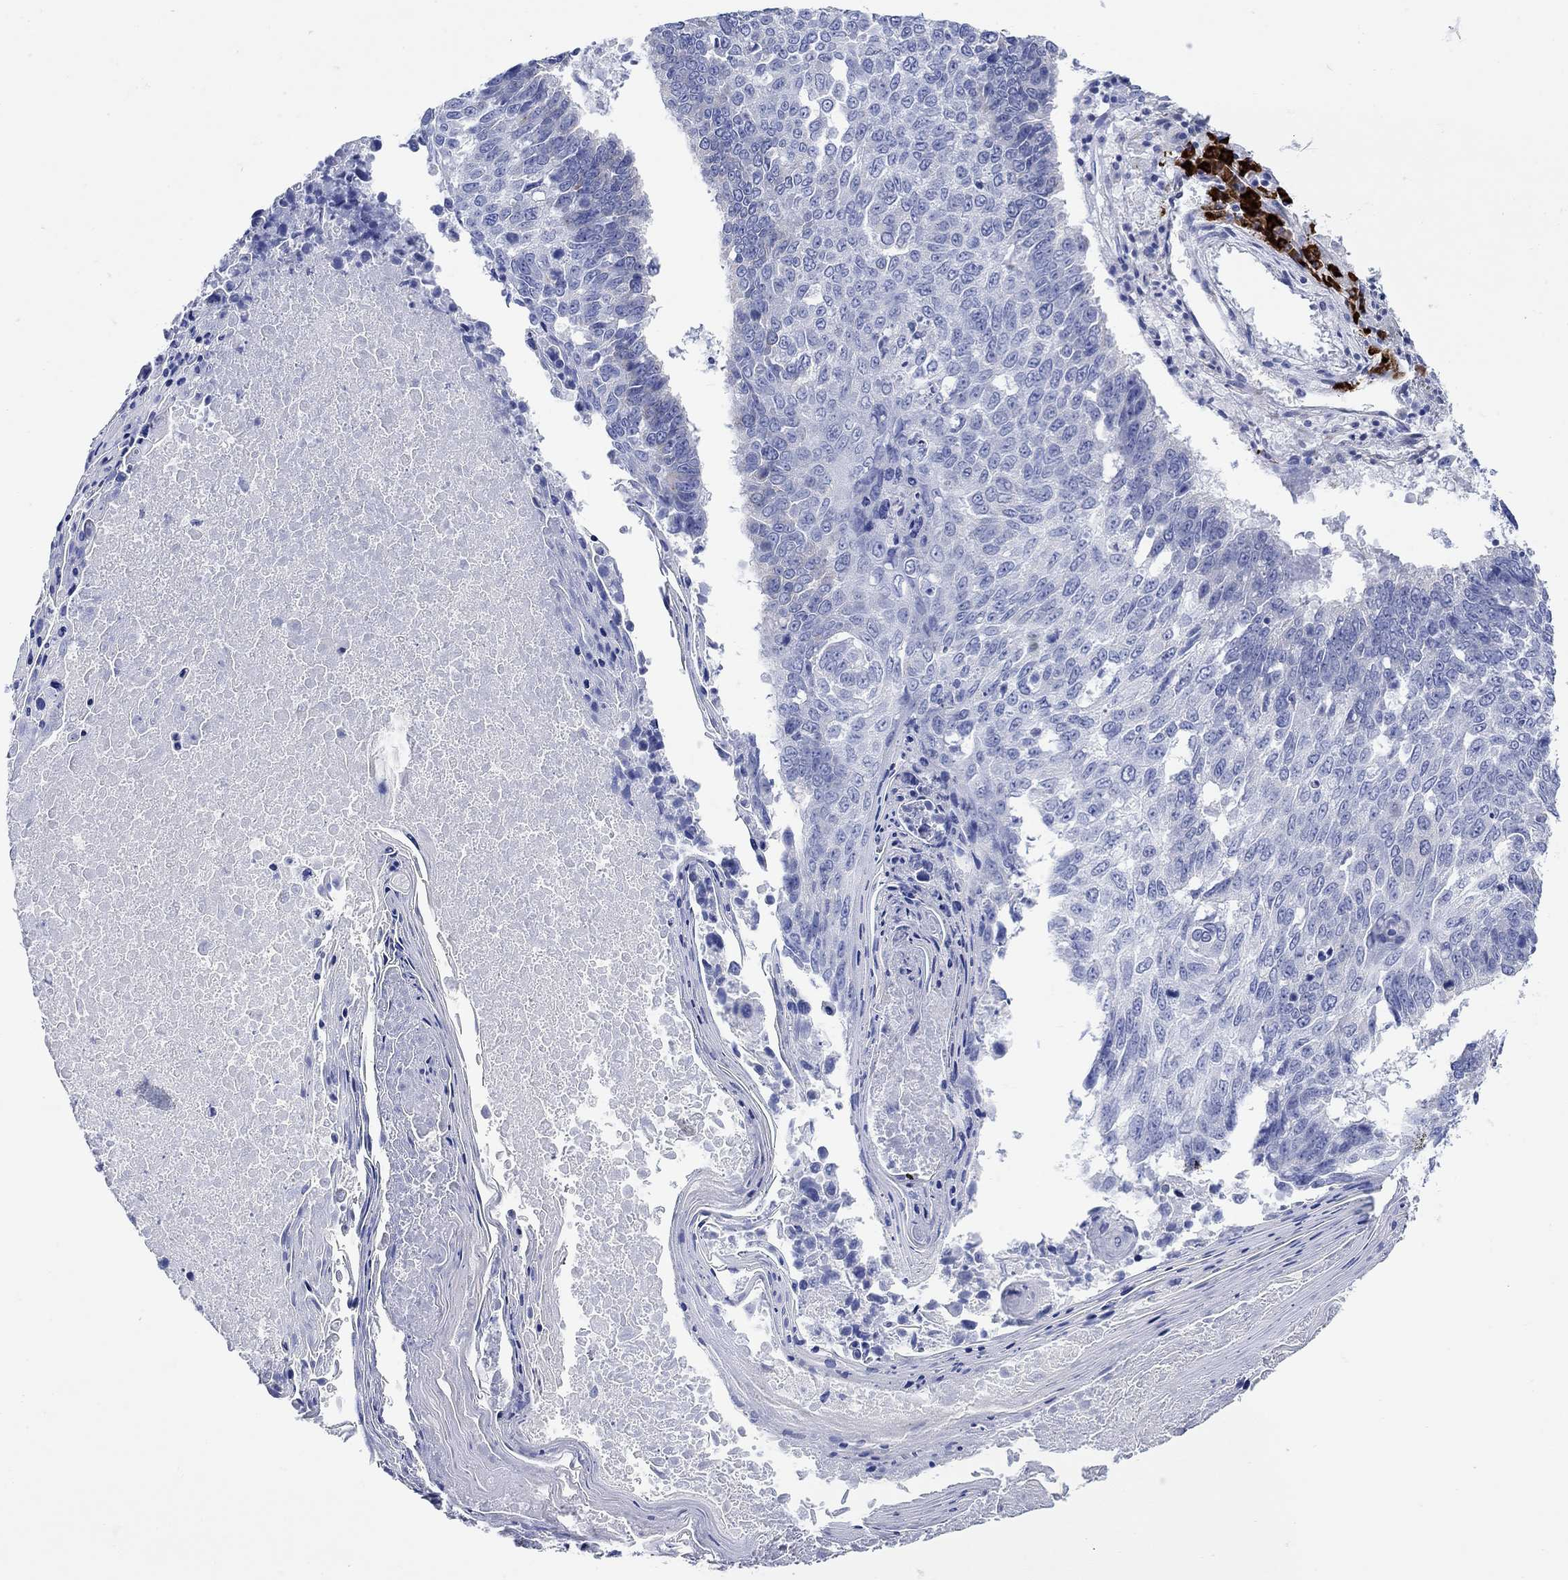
{"staining": {"intensity": "negative", "quantity": "none", "location": "none"}, "tissue": "lung cancer", "cell_type": "Tumor cells", "image_type": "cancer", "snomed": [{"axis": "morphology", "description": "Squamous cell carcinoma, NOS"}, {"axis": "topography", "description": "Lung"}], "caption": "DAB (3,3'-diaminobenzidine) immunohistochemical staining of human lung cancer shows no significant expression in tumor cells.", "gene": "P2RY6", "patient": {"sex": "male", "age": 73}}